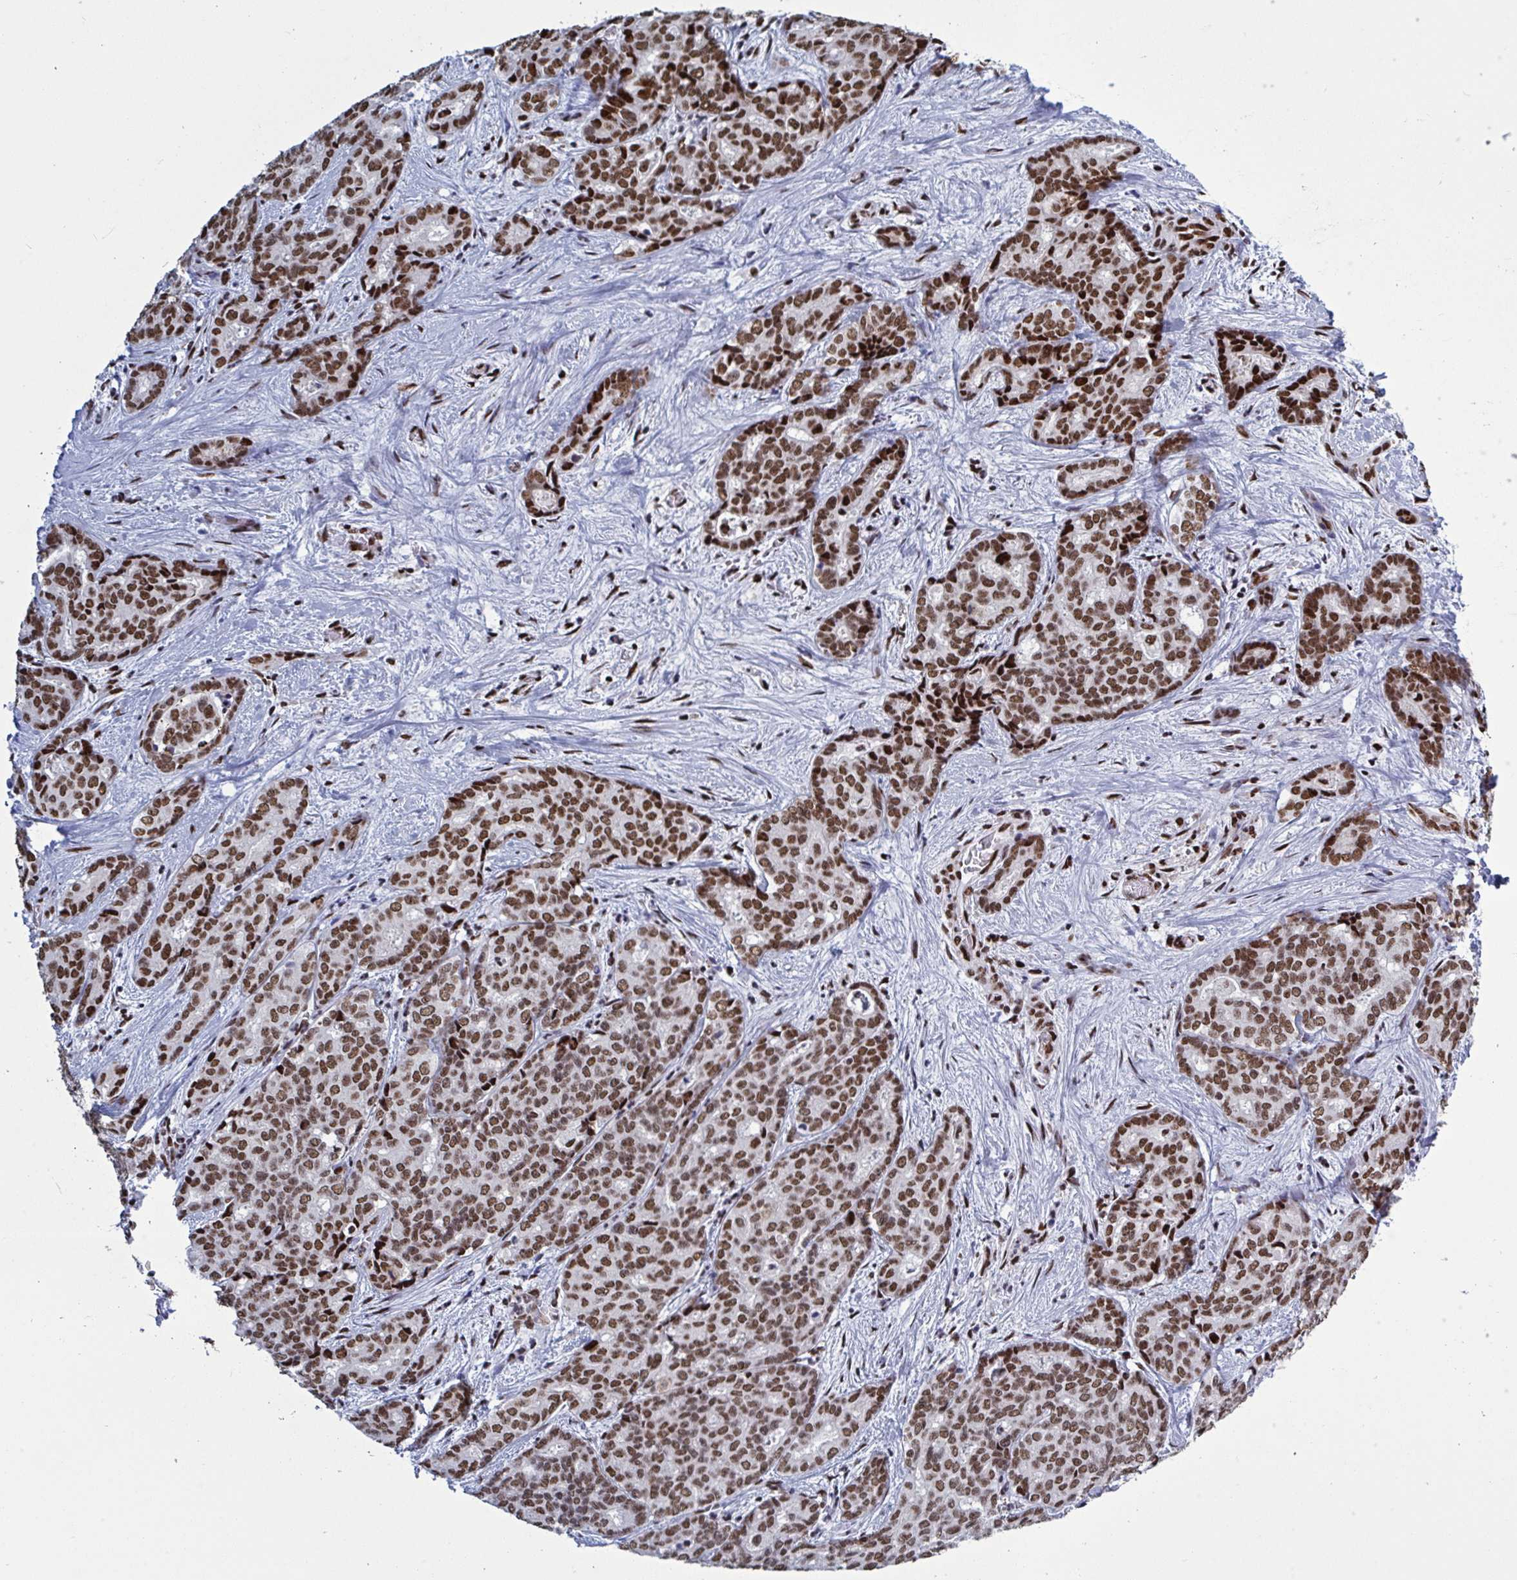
{"staining": {"intensity": "strong", "quantity": ">75%", "location": "nuclear"}, "tissue": "liver cancer", "cell_type": "Tumor cells", "image_type": "cancer", "snomed": [{"axis": "morphology", "description": "Cholangiocarcinoma"}, {"axis": "topography", "description": "Liver"}], "caption": "Cholangiocarcinoma (liver) tissue exhibits strong nuclear staining in approximately >75% of tumor cells, visualized by immunohistochemistry.", "gene": "ZNF607", "patient": {"sex": "female", "age": 64}}